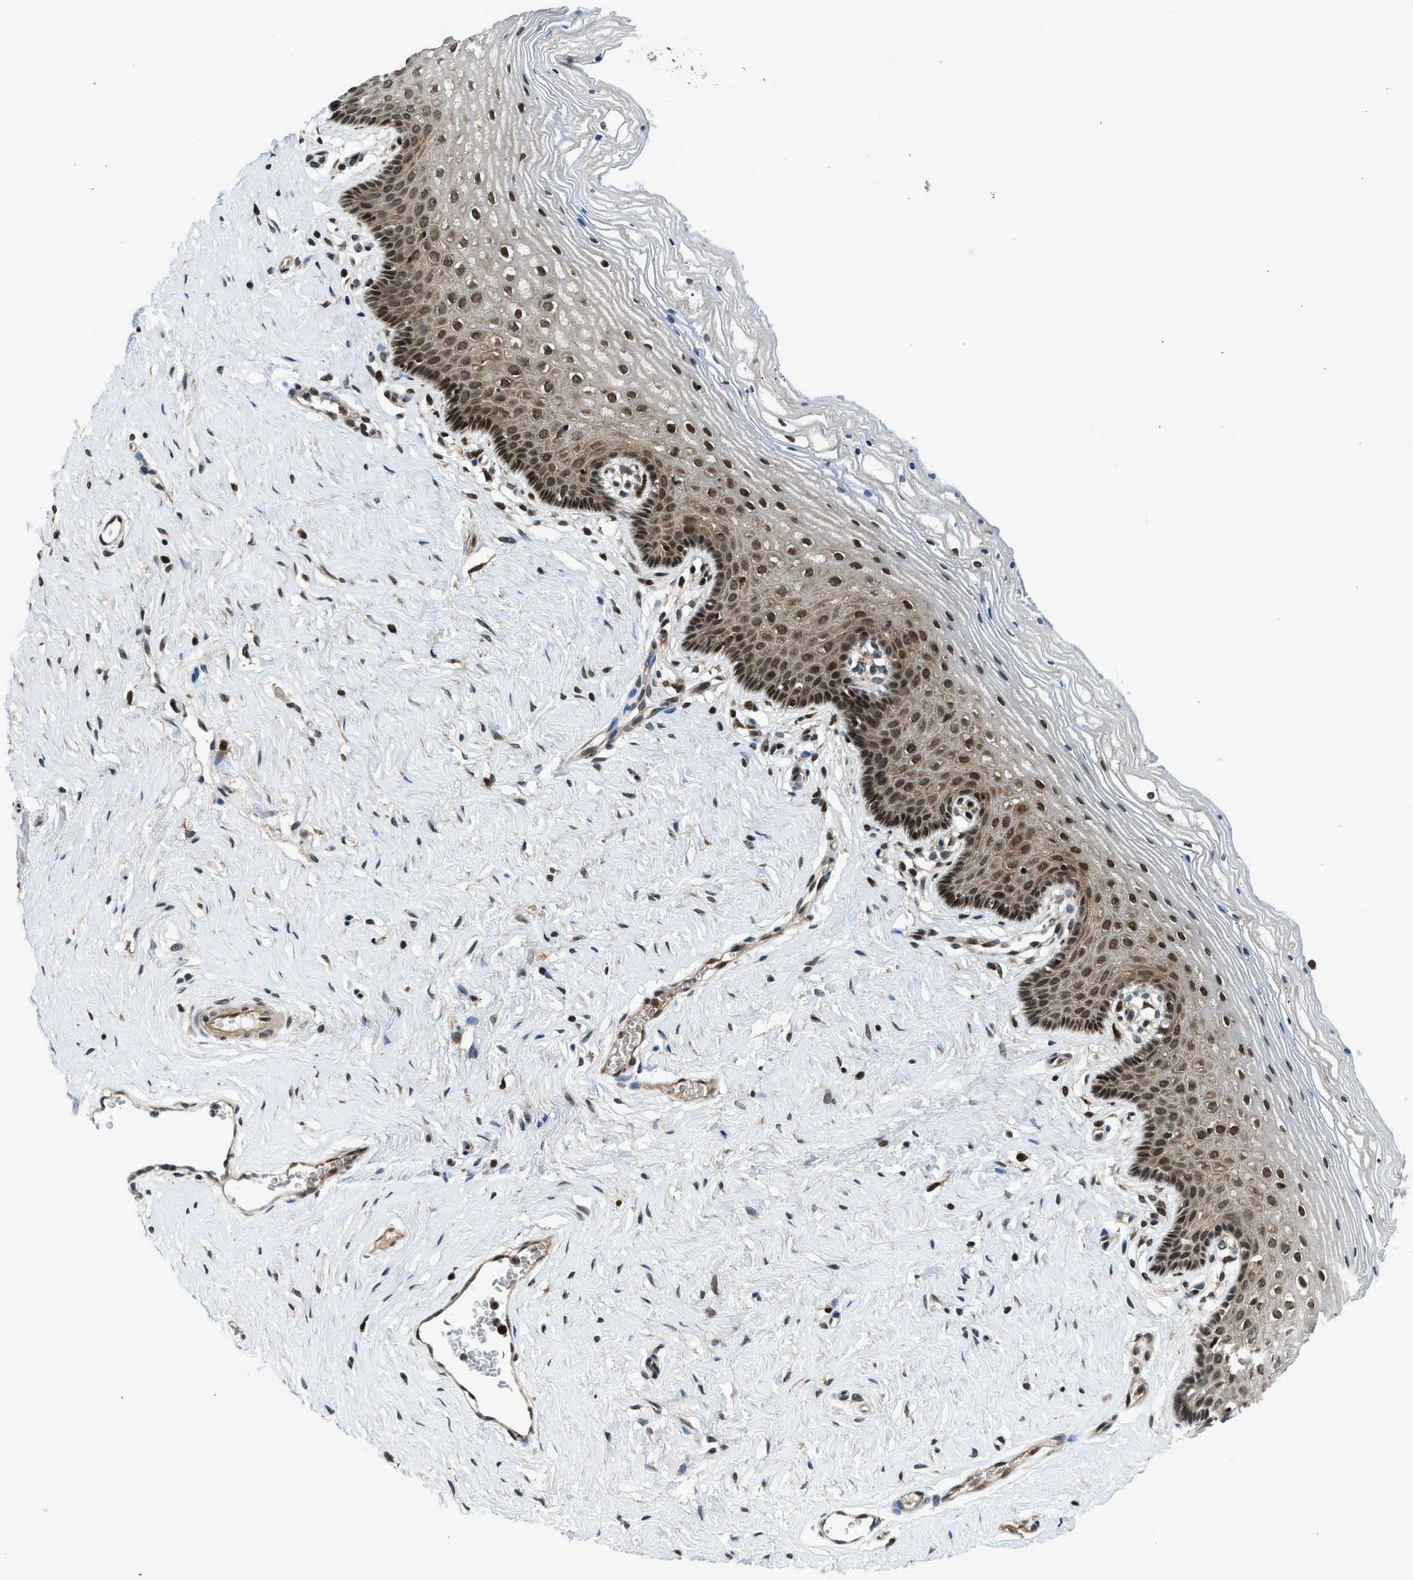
{"staining": {"intensity": "moderate", "quantity": "25%-75%", "location": "cytoplasmic/membranous,nuclear"}, "tissue": "vagina", "cell_type": "Squamous epithelial cells", "image_type": "normal", "snomed": [{"axis": "morphology", "description": "Normal tissue, NOS"}, {"axis": "topography", "description": "Vagina"}], "caption": "Immunohistochemistry histopathology image of normal human vagina stained for a protein (brown), which demonstrates medium levels of moderate cytoplasmic/membranous,nuclear staining in approximately 25%-75% of squamous epithelial cells.", "gene": "RETREG3", "patient": {"sex": "female", "age": 32}}